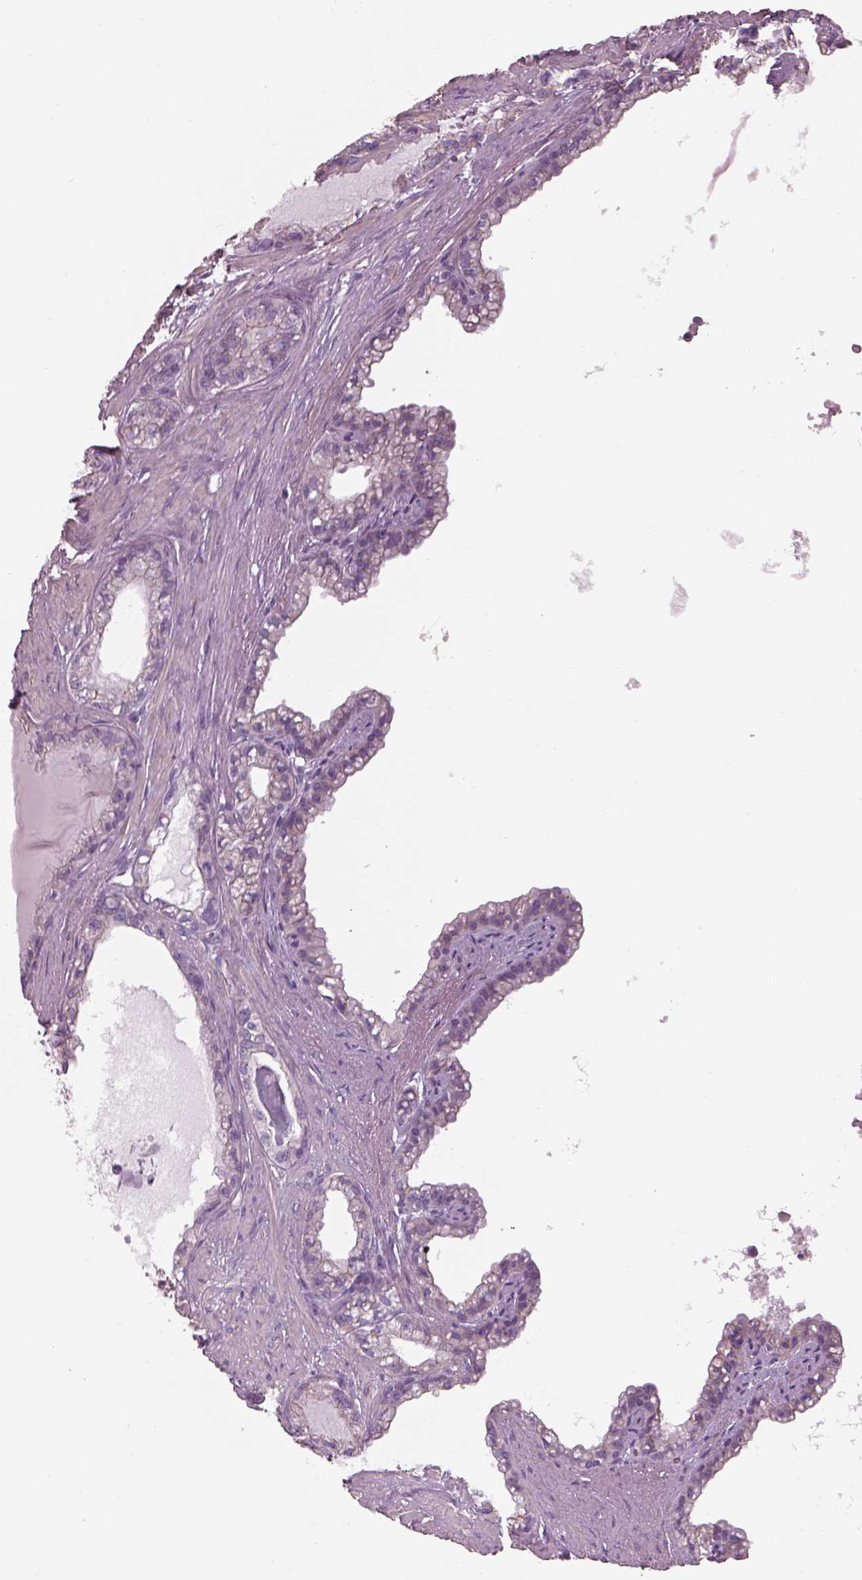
{"staining": {"intensity": "negative", "quantity": "none", "location": "none"}, "tissue": "seminal vesicle", "cell_type": "Glandular cells", "image_type": "normal", "snomed": [{"axis": "morphology", "description": "Normal tissue, NOS"}, {"axis": "morphology", "description": "Urothelial carcinoma, NOS"}, {"axis": "topography", "description": "Urinary bladder"}, {"axis": "topography", "description": "Seminal veicle"}], "caption": "IHC of benign human seminal vesicle exhibits no staining in glandular cells.", "gene": "BFSP1", "patient": {"sex": "male", "age": 76}}